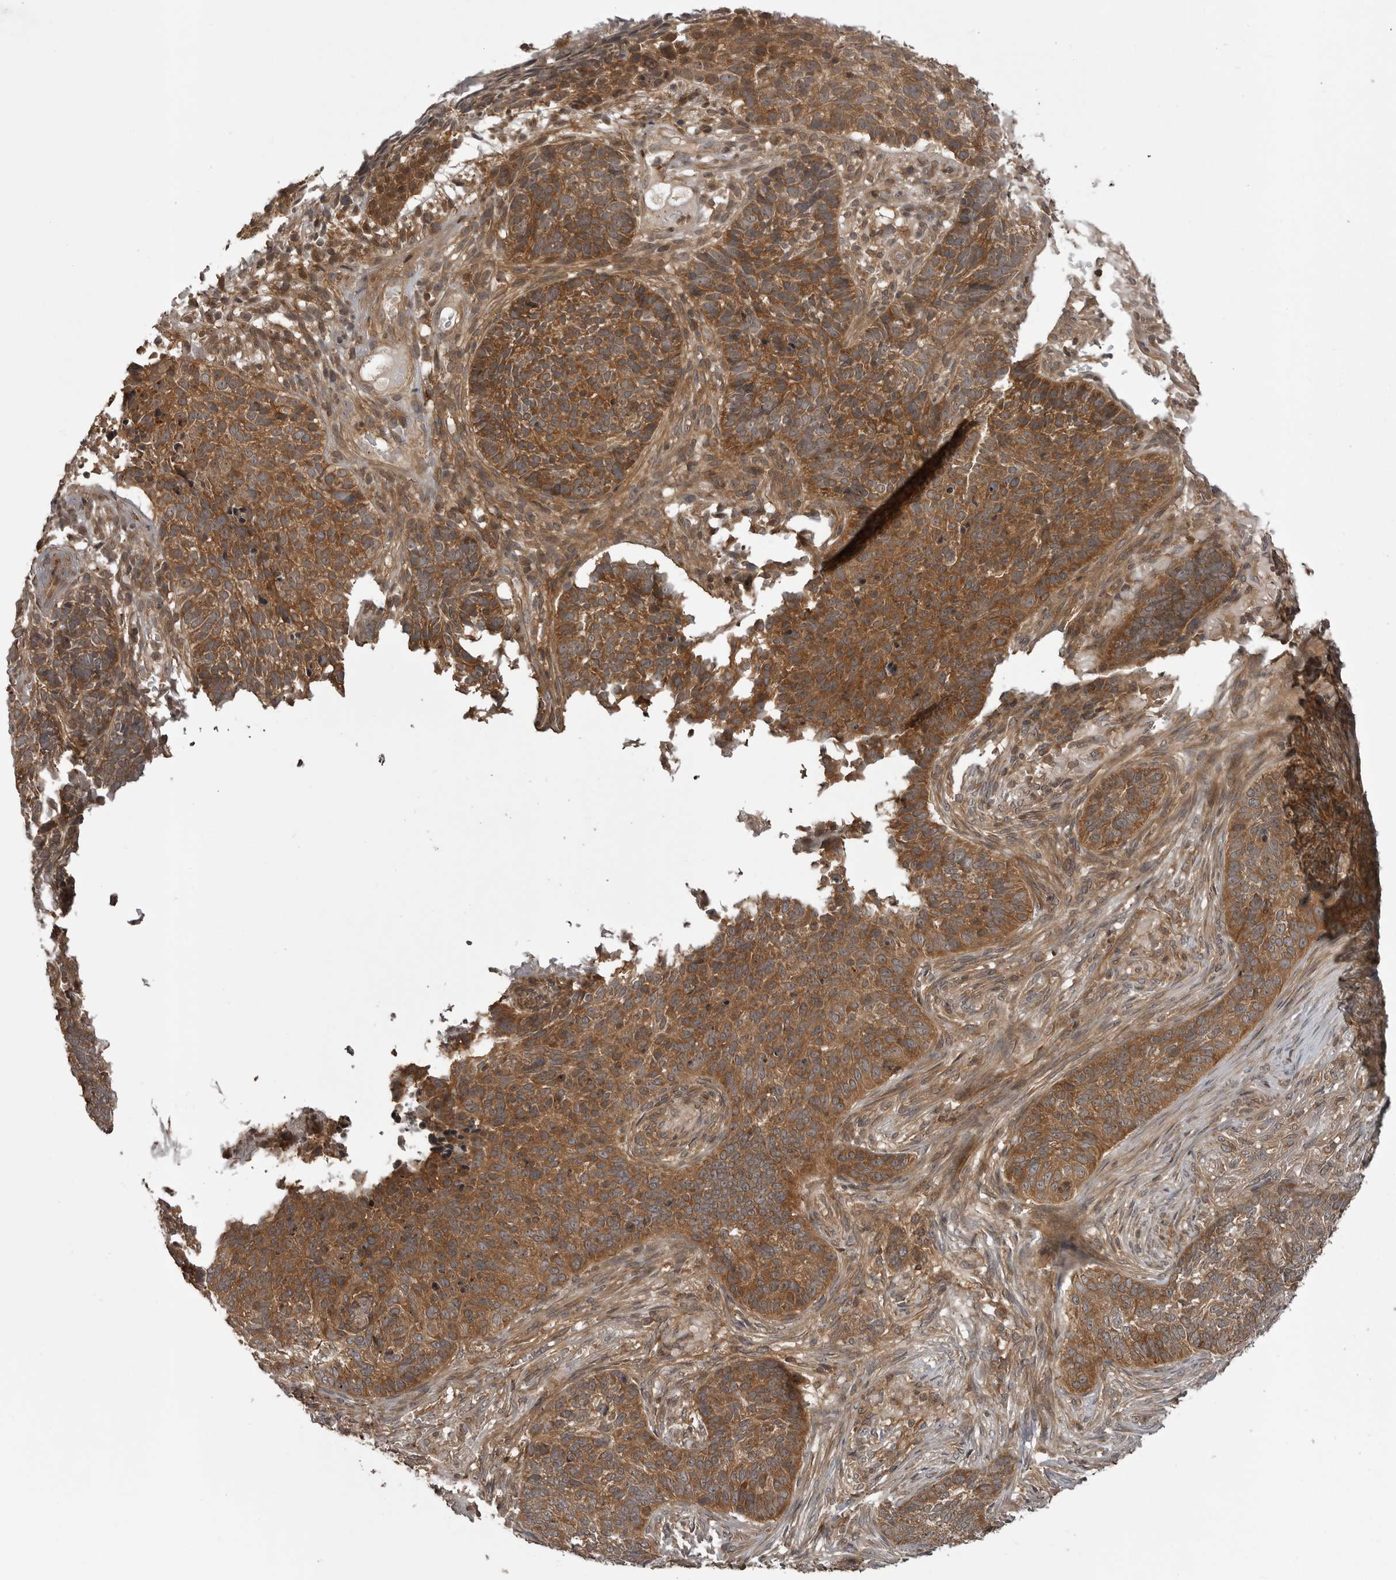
{"staining": {"intensity": "moderate", "quantity": ">75%", "location": "cytoplasmic/membranous"}, "tissue": "skin cancer", "cell_type": "Tumor cells", "image_type": "cancer", "snomed": [{"axis": "morphology", "description": "Basal cell carcinoma"}, {"axis": "topography", "description": "Skin"}], "caption": "Human basal cell carcinoma (skin) stained with a brown dye shows moderate cytoplasmic/membranous positive positivity in approximately >75% of tumor cells.", "gene": "STK24", "patient": {"sex": "male", "age": 85}}